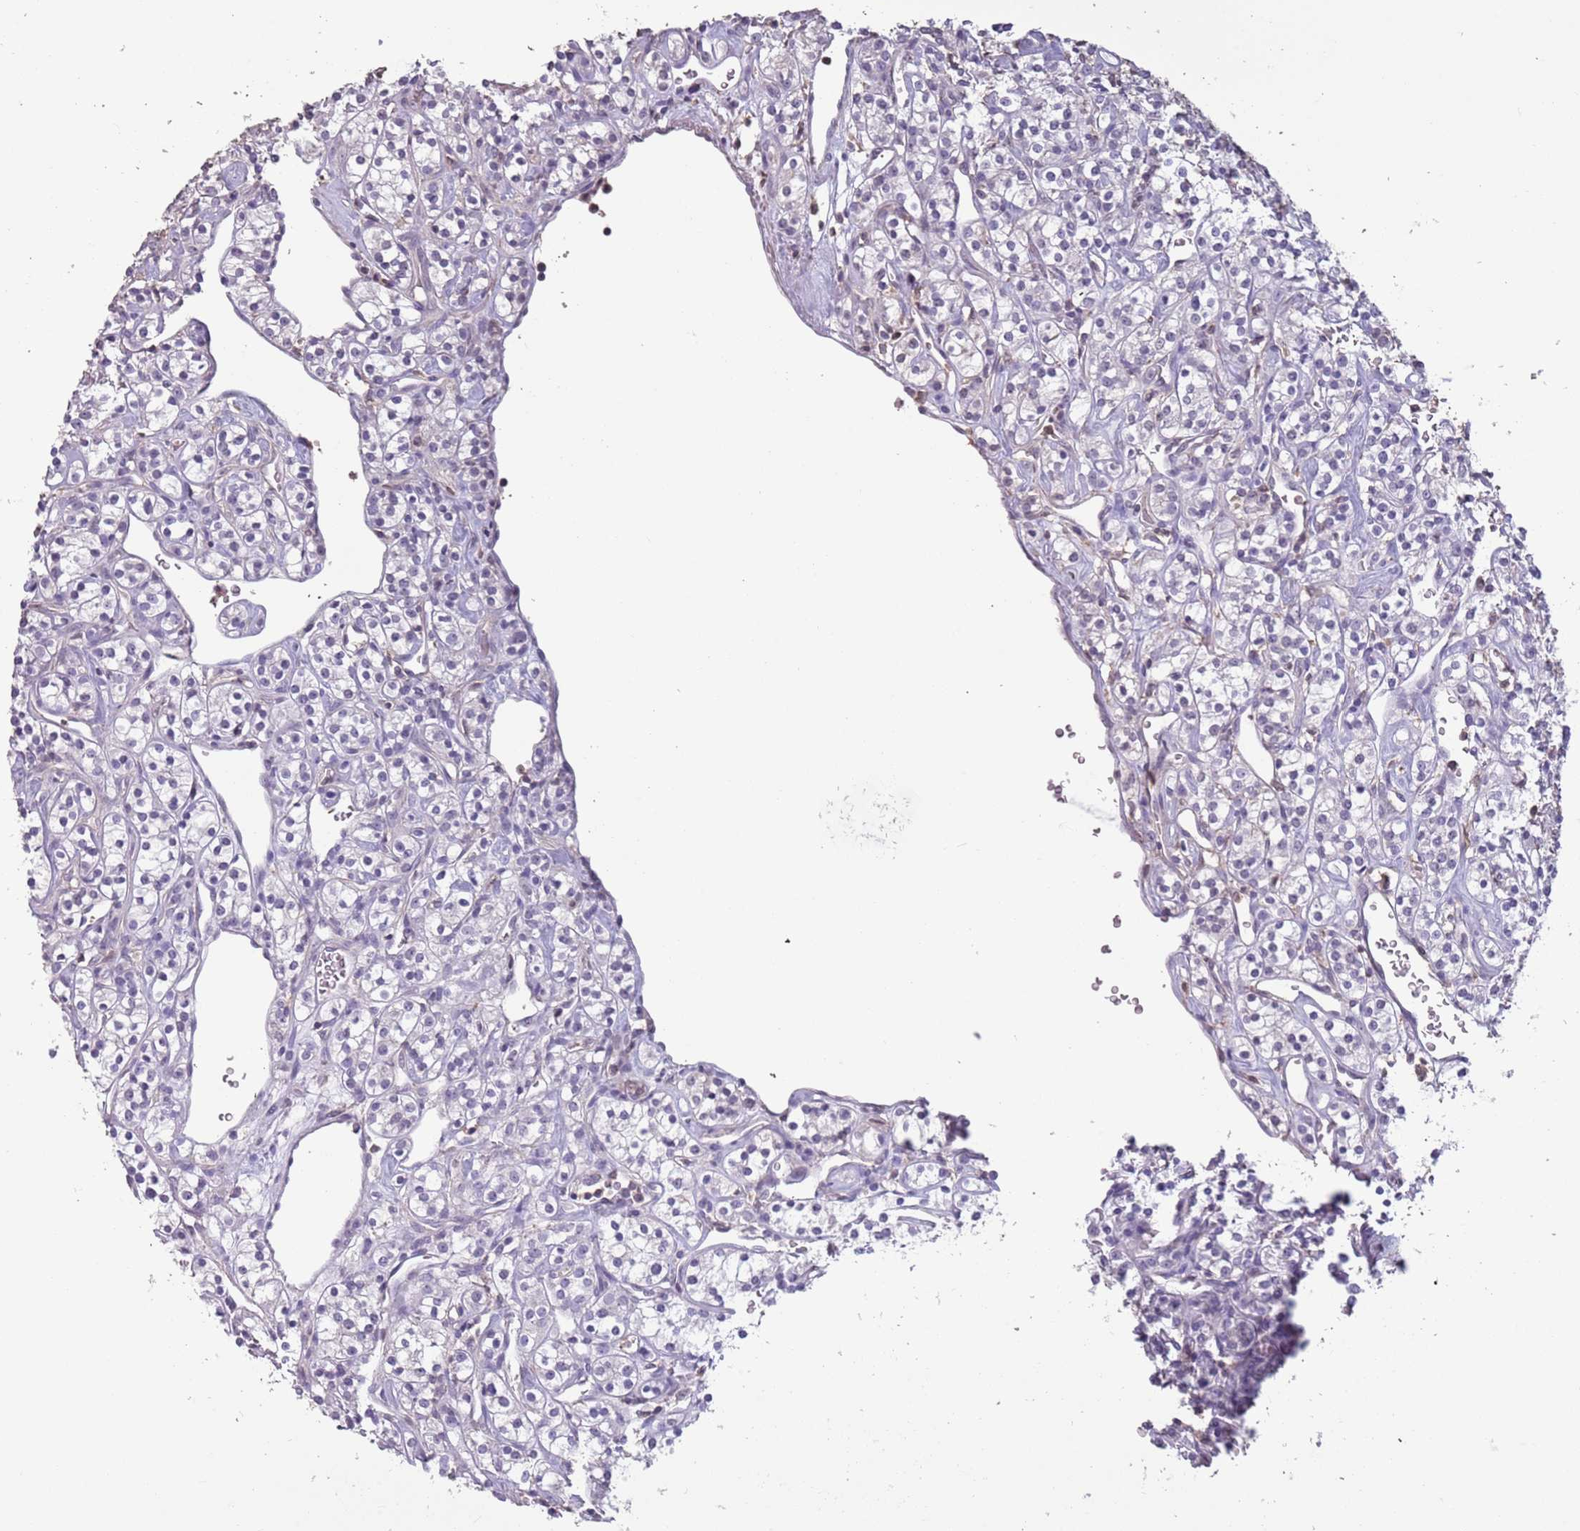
{"staining": {"intensity": "negative", "quantity": "none", "location": "none"}, "tissue": "renal cancer", "cell_type": "Tumor cells", "image_type": "cancer", "snomed": [{"axis": "morphology", "description": "Adenocarcinoma, NOS"}, {"axis": "topography", "description": "Kidney"}], "caption": "Immunohistochemical staining of human renal adenocarcinoma reveals no significant positivity in tumor cells.", "gene": "SUN5", "patient": {"sex": "male", "age": 77}}